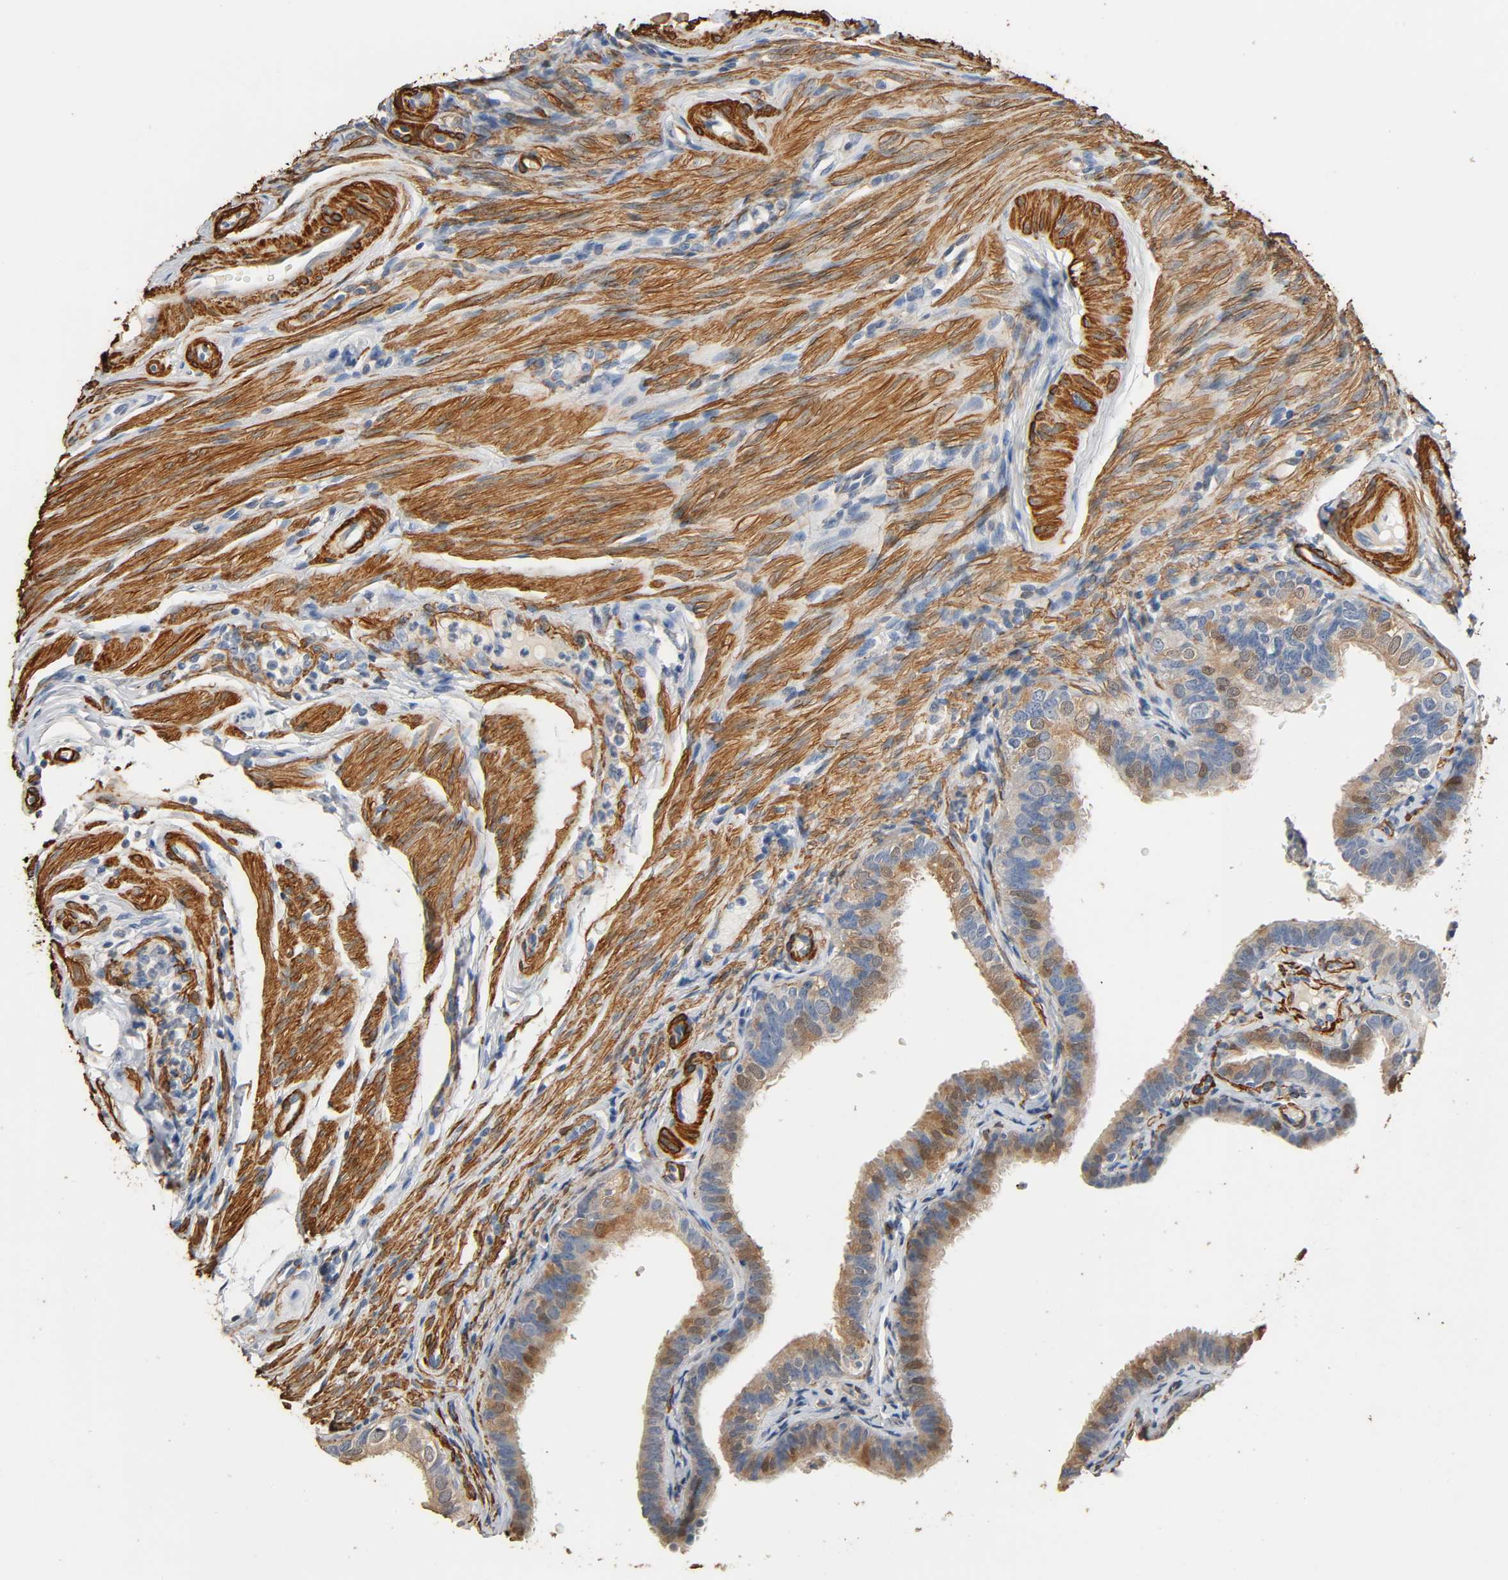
{"staining": {"intensity": "moderate", "quantity": "25%-75%", "location": "cytoplasmic/membranous,nuclear"}, "tissue": "fallopian tube", "cell_type": "Glandular cells", "image_type": "normal", "snomed": [{"axis": "morphology", "description": "Normal tissue, NOS"}, {"axis": "morphology", "description": "Dermoid, NOS"}, {"axis": "topography", "description": "Fallopian tube"}], "caption": "The micrograph reveals staining of unremarkable fallopian tube, revealing moderate cytoplasmic/membranous,nuclear protein positivity (brown color) within glandular cells.", "gene": "GSTA1", "patient": {"sex": "female", "age": 33}}